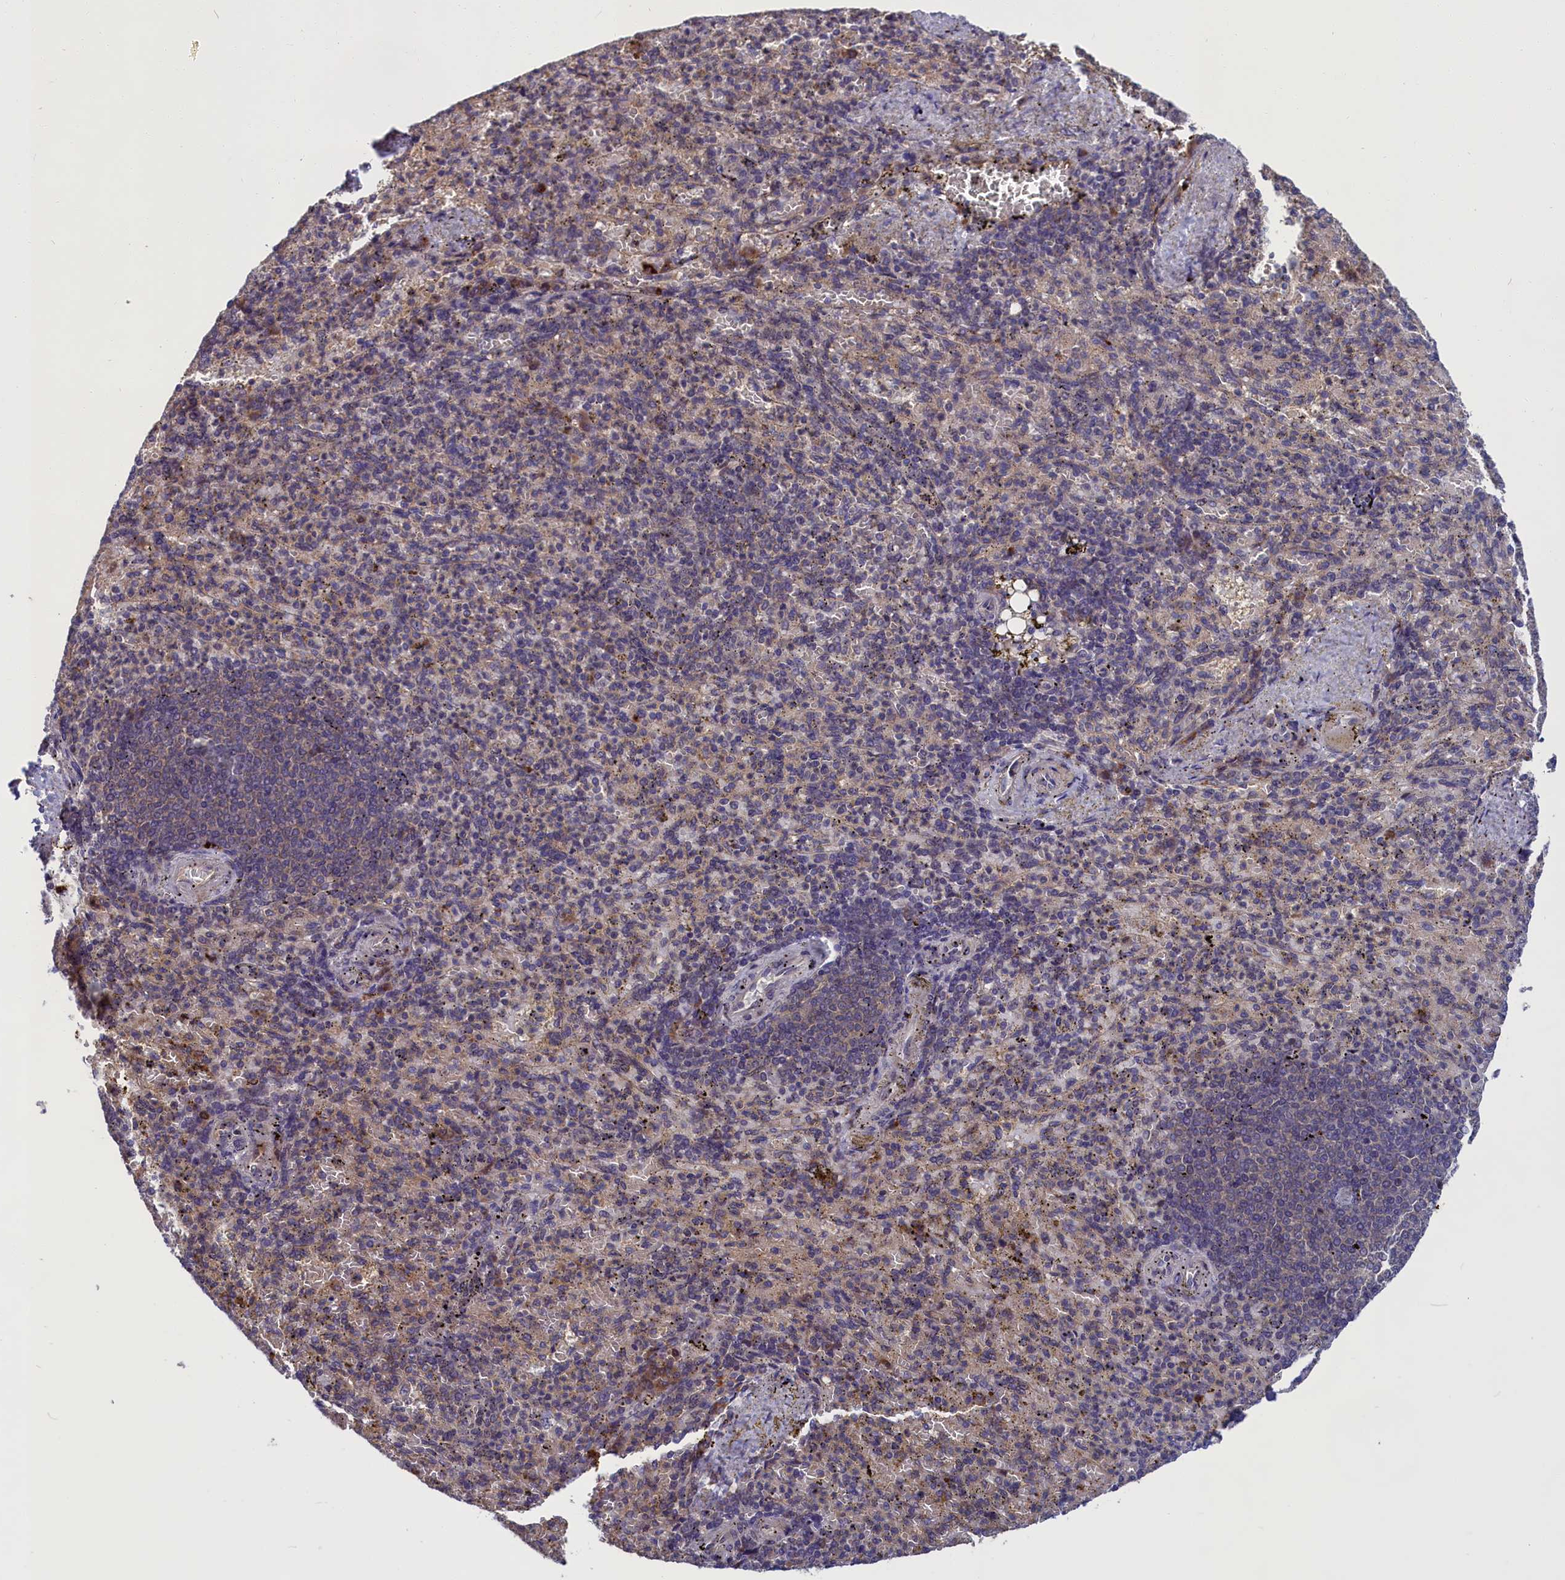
{"staining": {"intensity": "negative", "quantity": "none", "location": "none"}, "tissue": "spleen", "cell_type": "Cells in red pulp", "image_type": "normal", "snomed": [{"axis": "morphology", "description": "Normal tissue, NOS"}, {"axis": "topography", "description": "Spleen"}], "caption": "High power microscopy photomicrograph of an immunohistochemistry histopathology image of unremarkable spleen, revealing no significant staining in cells in red pulp.", "gene": "DENND1B", "patient": {"sex": "female", "age": 74}}